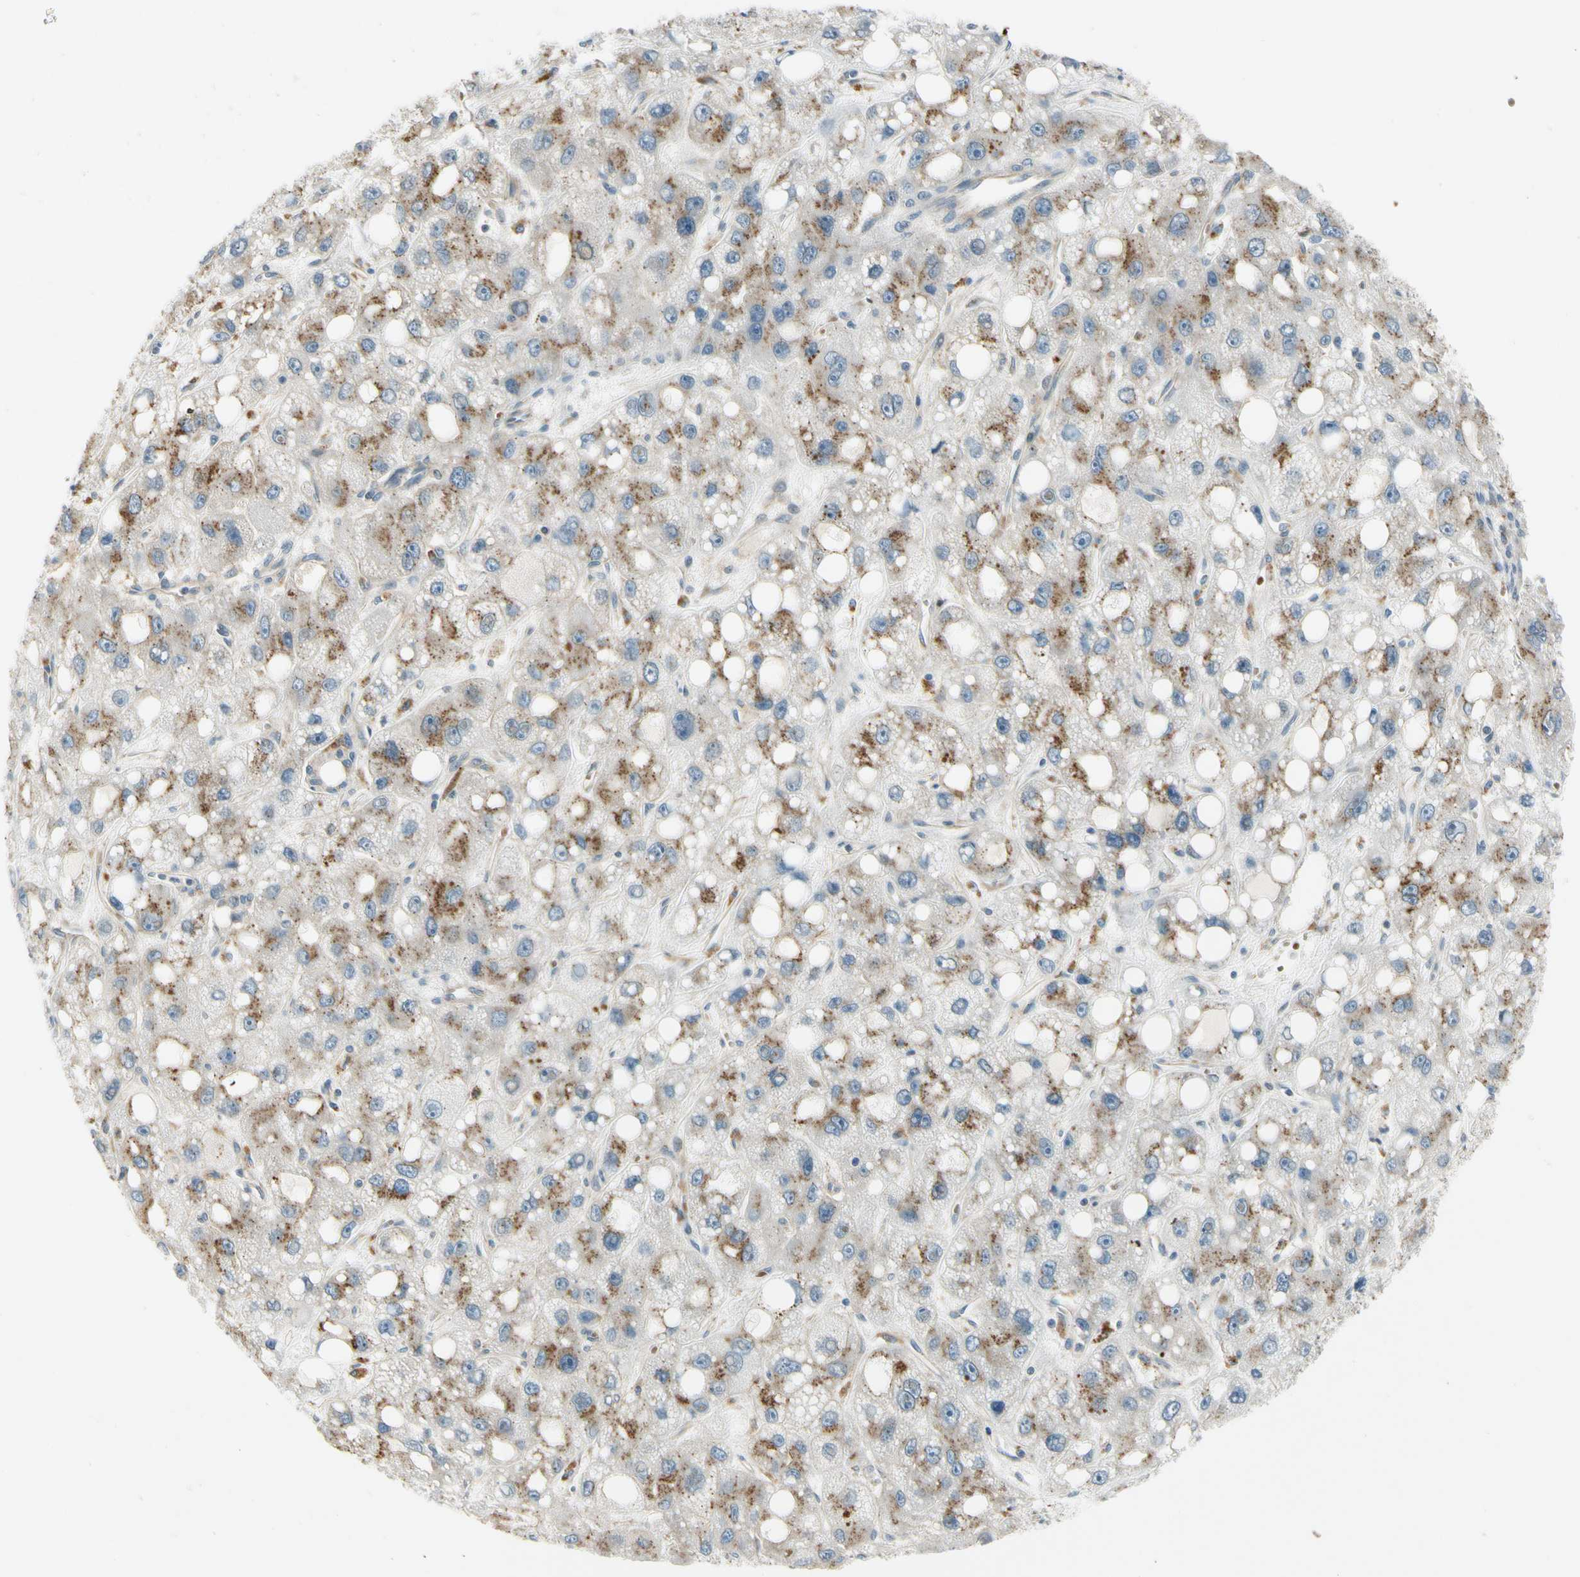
{"staining": {"intensity": "moderate", "quantity": "25%-75%", "location": "cytoplasmic/membranous"}, "tissue": "liver cancer", "cell_type": "Tumor cells", "image_type": "cancer", "snomed": [{"axis": "morphology", "description": "Carcinoma, Hepatocellular, NOS"}, {"axis": "topography", "description": "Liver"}], "caption": "The photomicrograph exhibits staining of liver hepatocellular carcinoma, revealing moderate cytoplasmic/membranous protein expression (brown color) within tumor cells. The protein of interest is shown in brown color, while the nuclei are stained blue.", "gene": "MANSC1", "patient": {"sex": "male", "age": 55}}